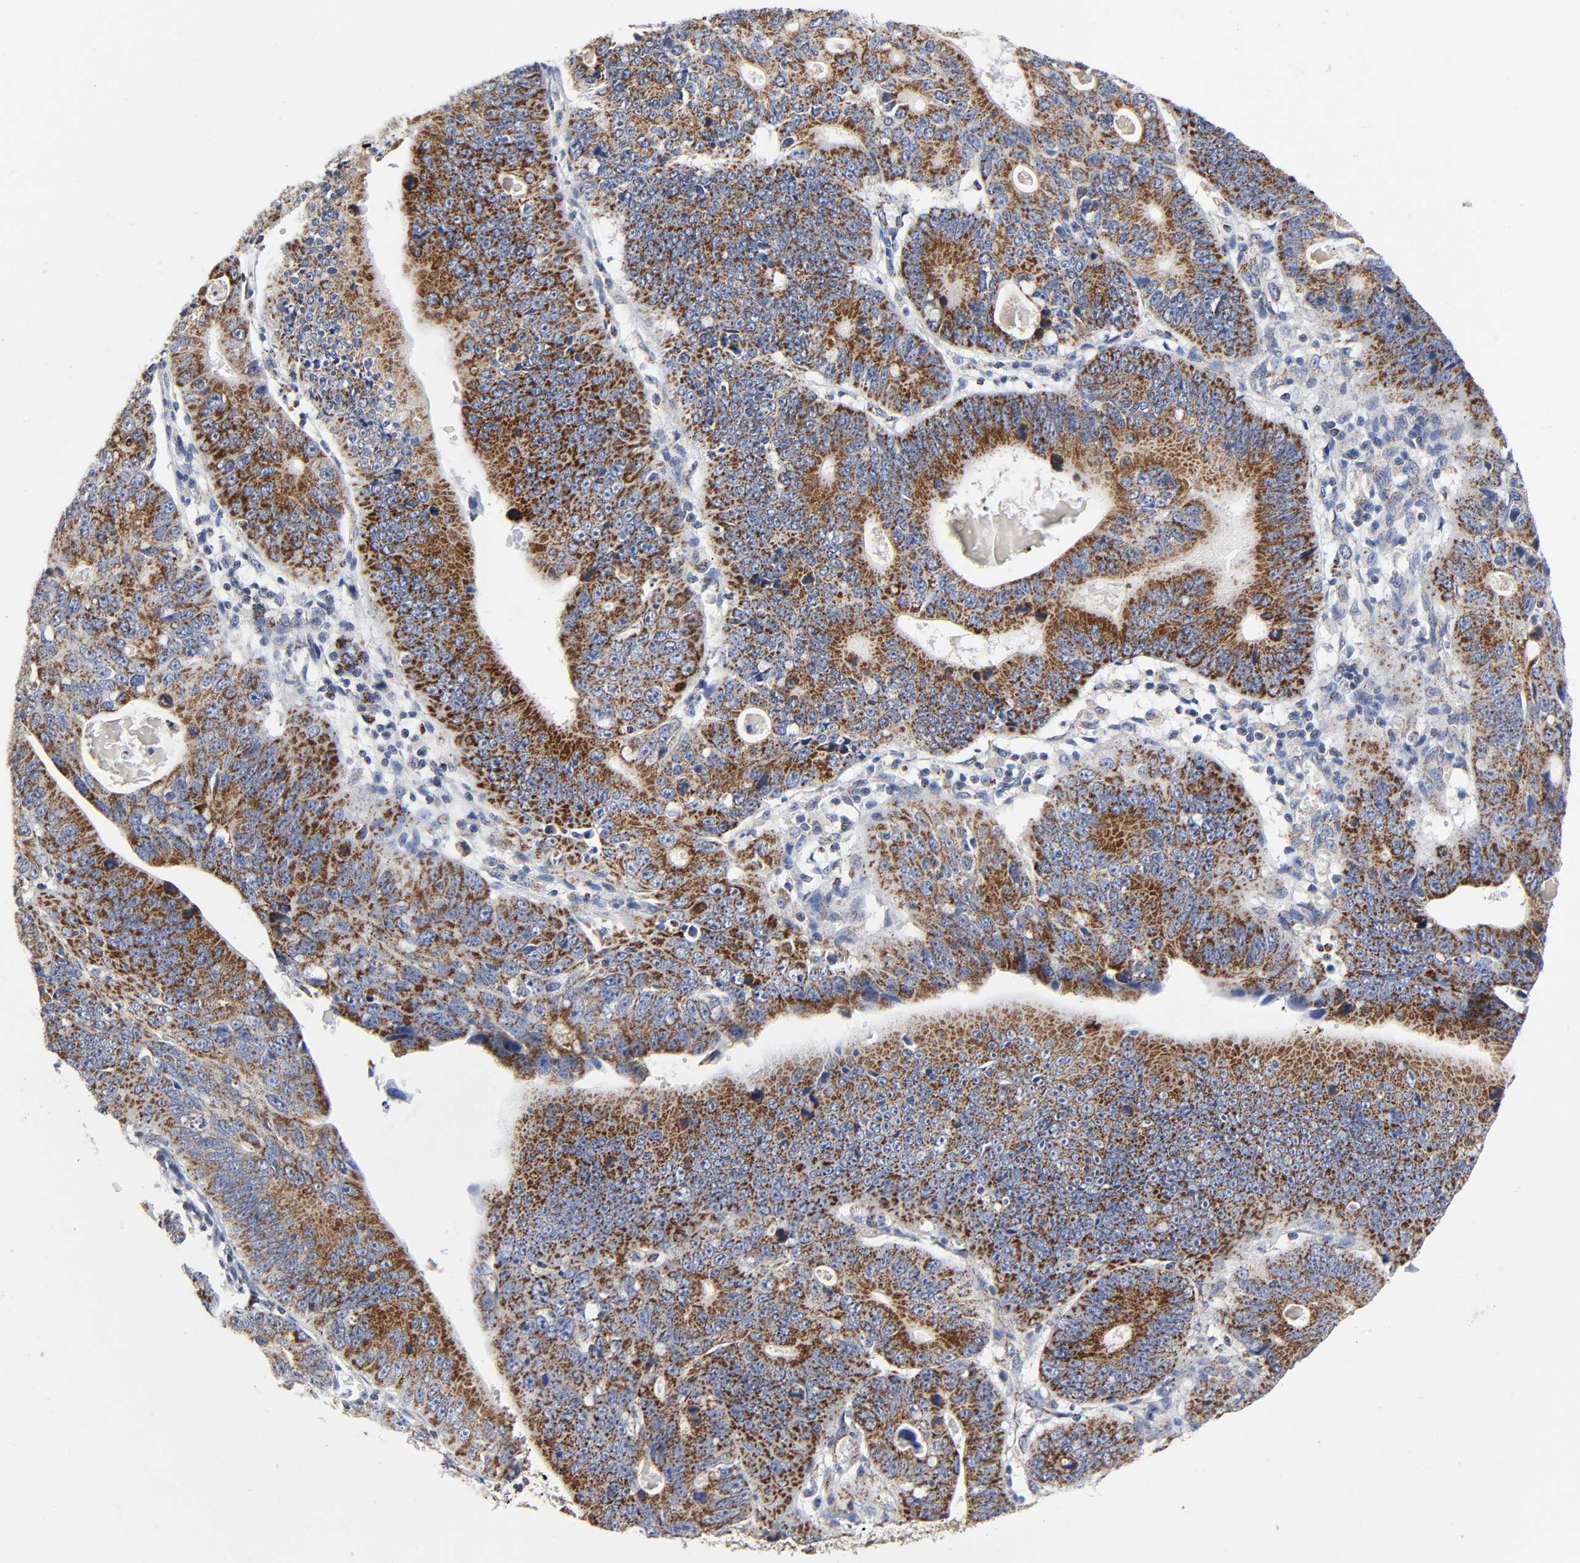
{"staining": {"intensity": "moderate", "quantity": ">75%", "location": "cytoplasmic/membranous"}, "tissue": "stomach cancer", "cell_type": "Tumor cells", "image_type": "cancer", "snomed": [{"axis": "morphology", "description": "Adenocarcinoma, NOS"}, {"axis": "topography", "description": "Stomach"}], "caption": "The micrograph reveals staining of stomach cancer, revealing moderate cytoplasmic/membranous protein positivity (brown color) within tumor cells. The staining was performed using DAB to visualize the protein expression in brown, while the nuclei were stained in blue with hematoxylin (Magnification: 20x).", "gene": "AOPEP", "patient": {"sex": "male", "age": 59}}